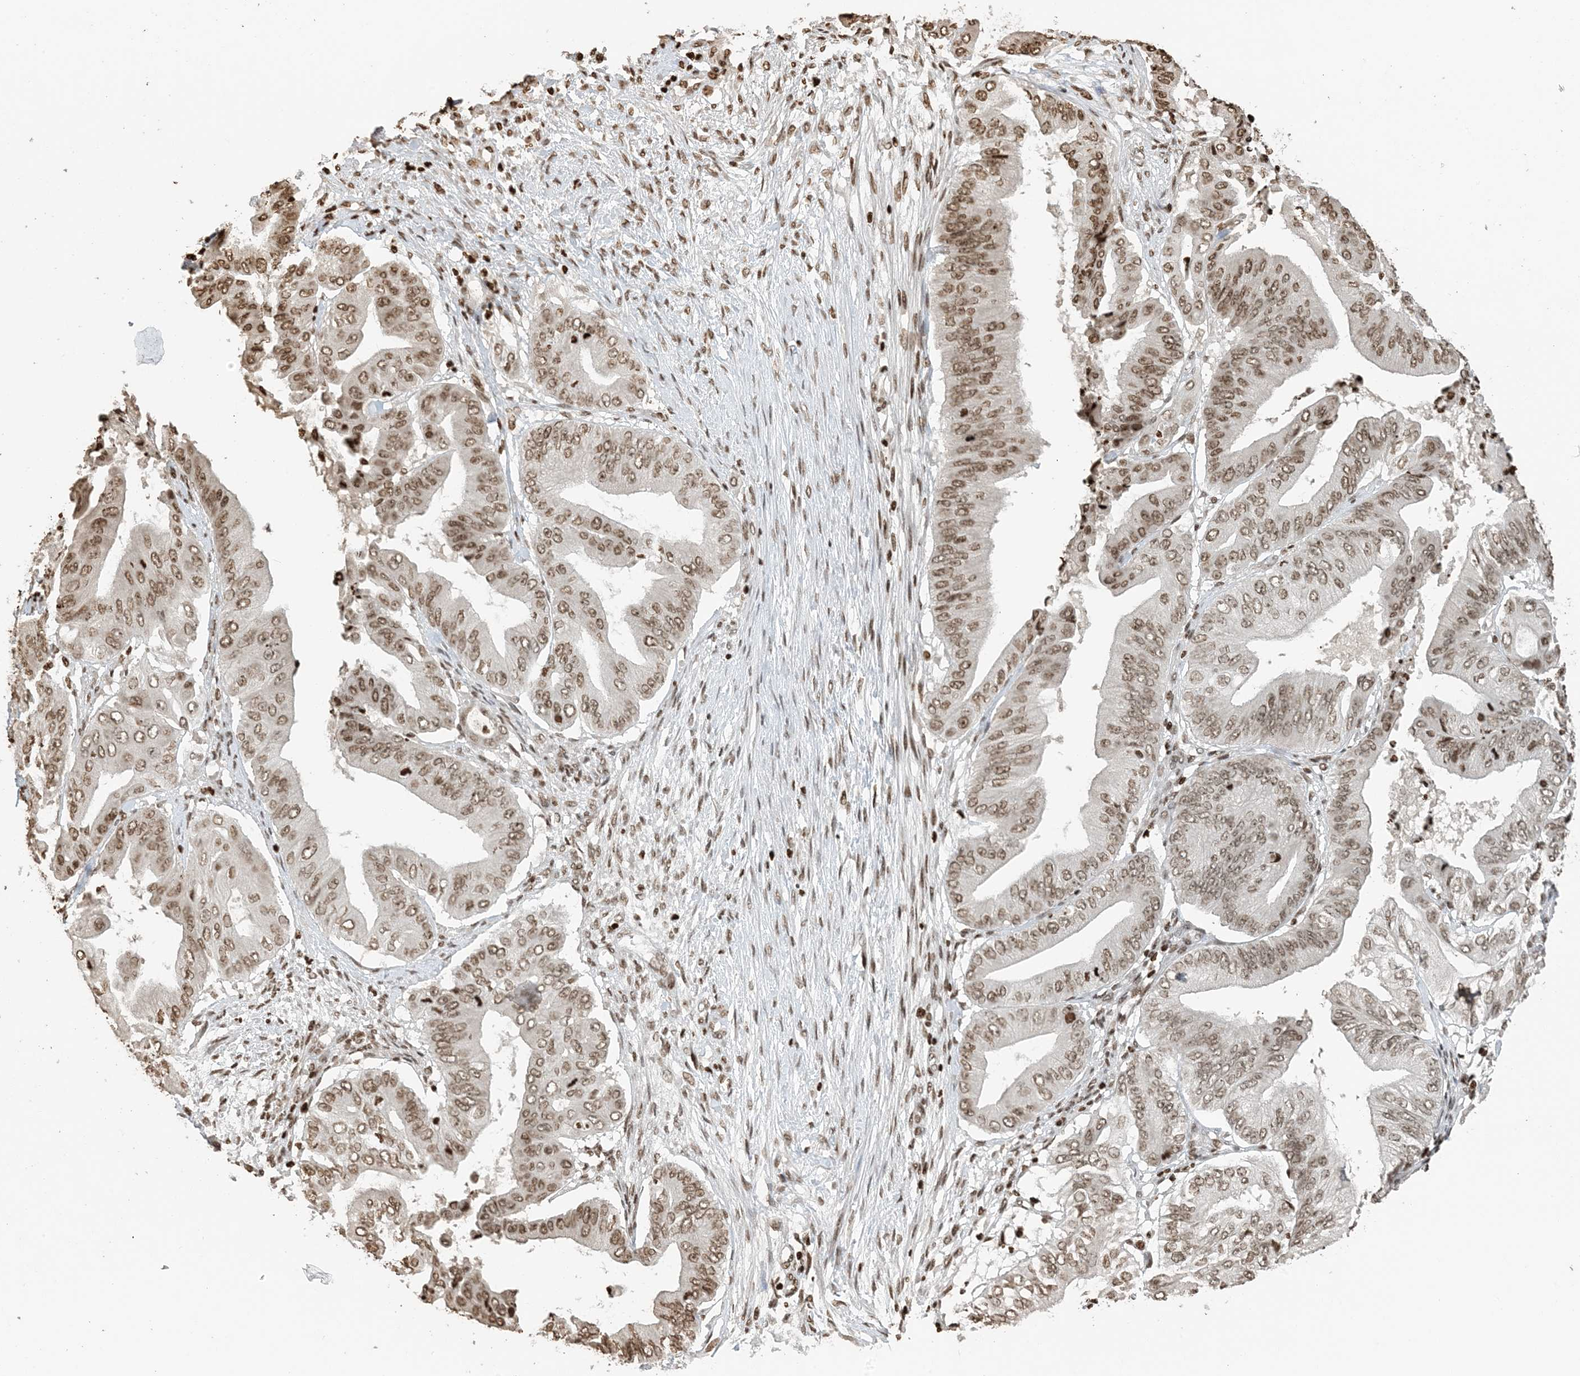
{"staining": {"intensity": "moderate", "quantity": ">75%", "location": "nuclear"}, "tissue": "pancreatic cancer", "cell_type": "Tumor cells", "image_type": "cancer", "snomed": [{"axis": "morphology", "description": "Adenocarcinoma, NOS"}, {"axis": "topography", "description": "Pancreas"}], "caption": "Immunohistochemistry (IHC) of pancreatic cancer (adenocarcinoma) shows medium levels of moderate nuclear staining in about >75% of tumor cells.", "gene": "H3-3B", "patient": {"sex": "female", "age": 77}}